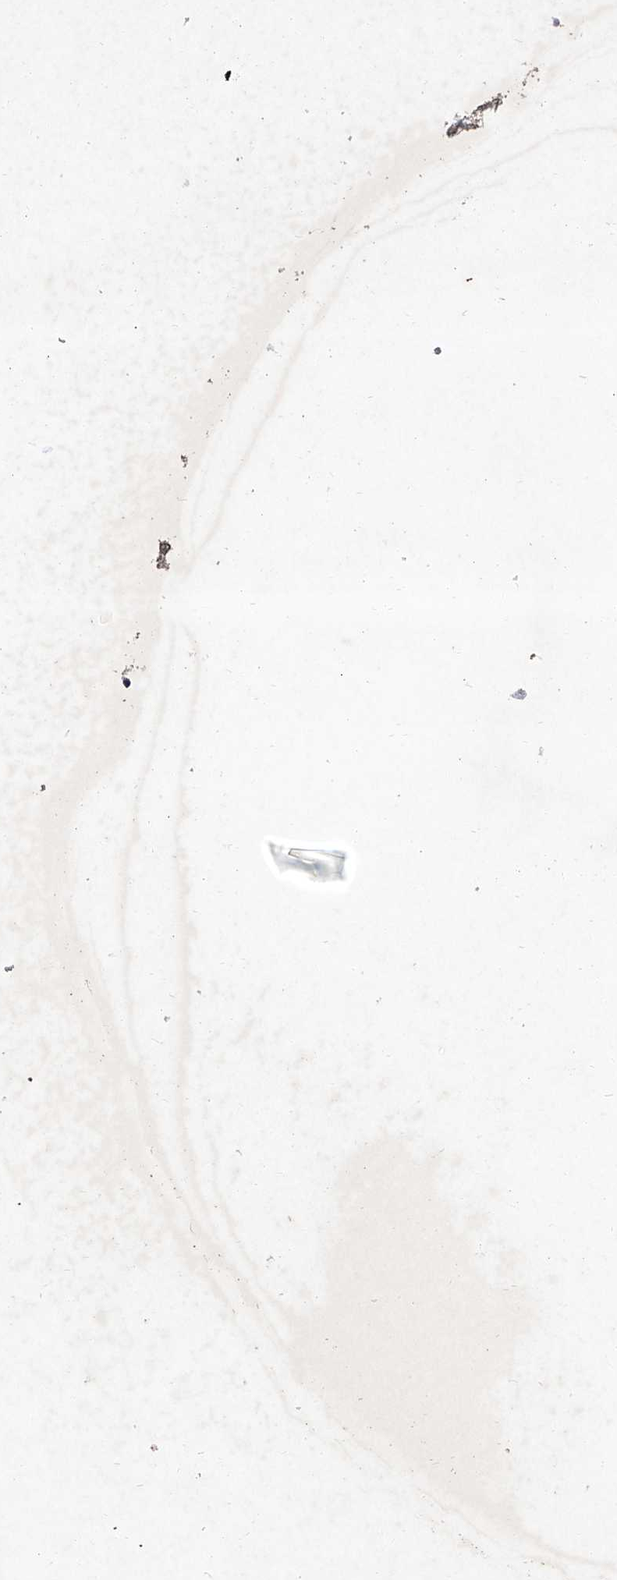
{"staining": {"intensity": "weak", "quantity": ">75%", "location": "nuclear"}, "tissue": "renal cancer", "cell_type": "Tumor cells", "image_type": "cancer", "snomed": [{"axis": "morphology", "description": "Adenocarcinoma, NOS"}, {"axis": "topography", "description": "Kidney"}], "caption": "Immunohistochemical staining of human renal cancer reveals low levels of weak nuclear protein expression in approximately >75% of tumor cells.", "gene": "DDX39B", "patient": {"sex": "female", "age": 54}}